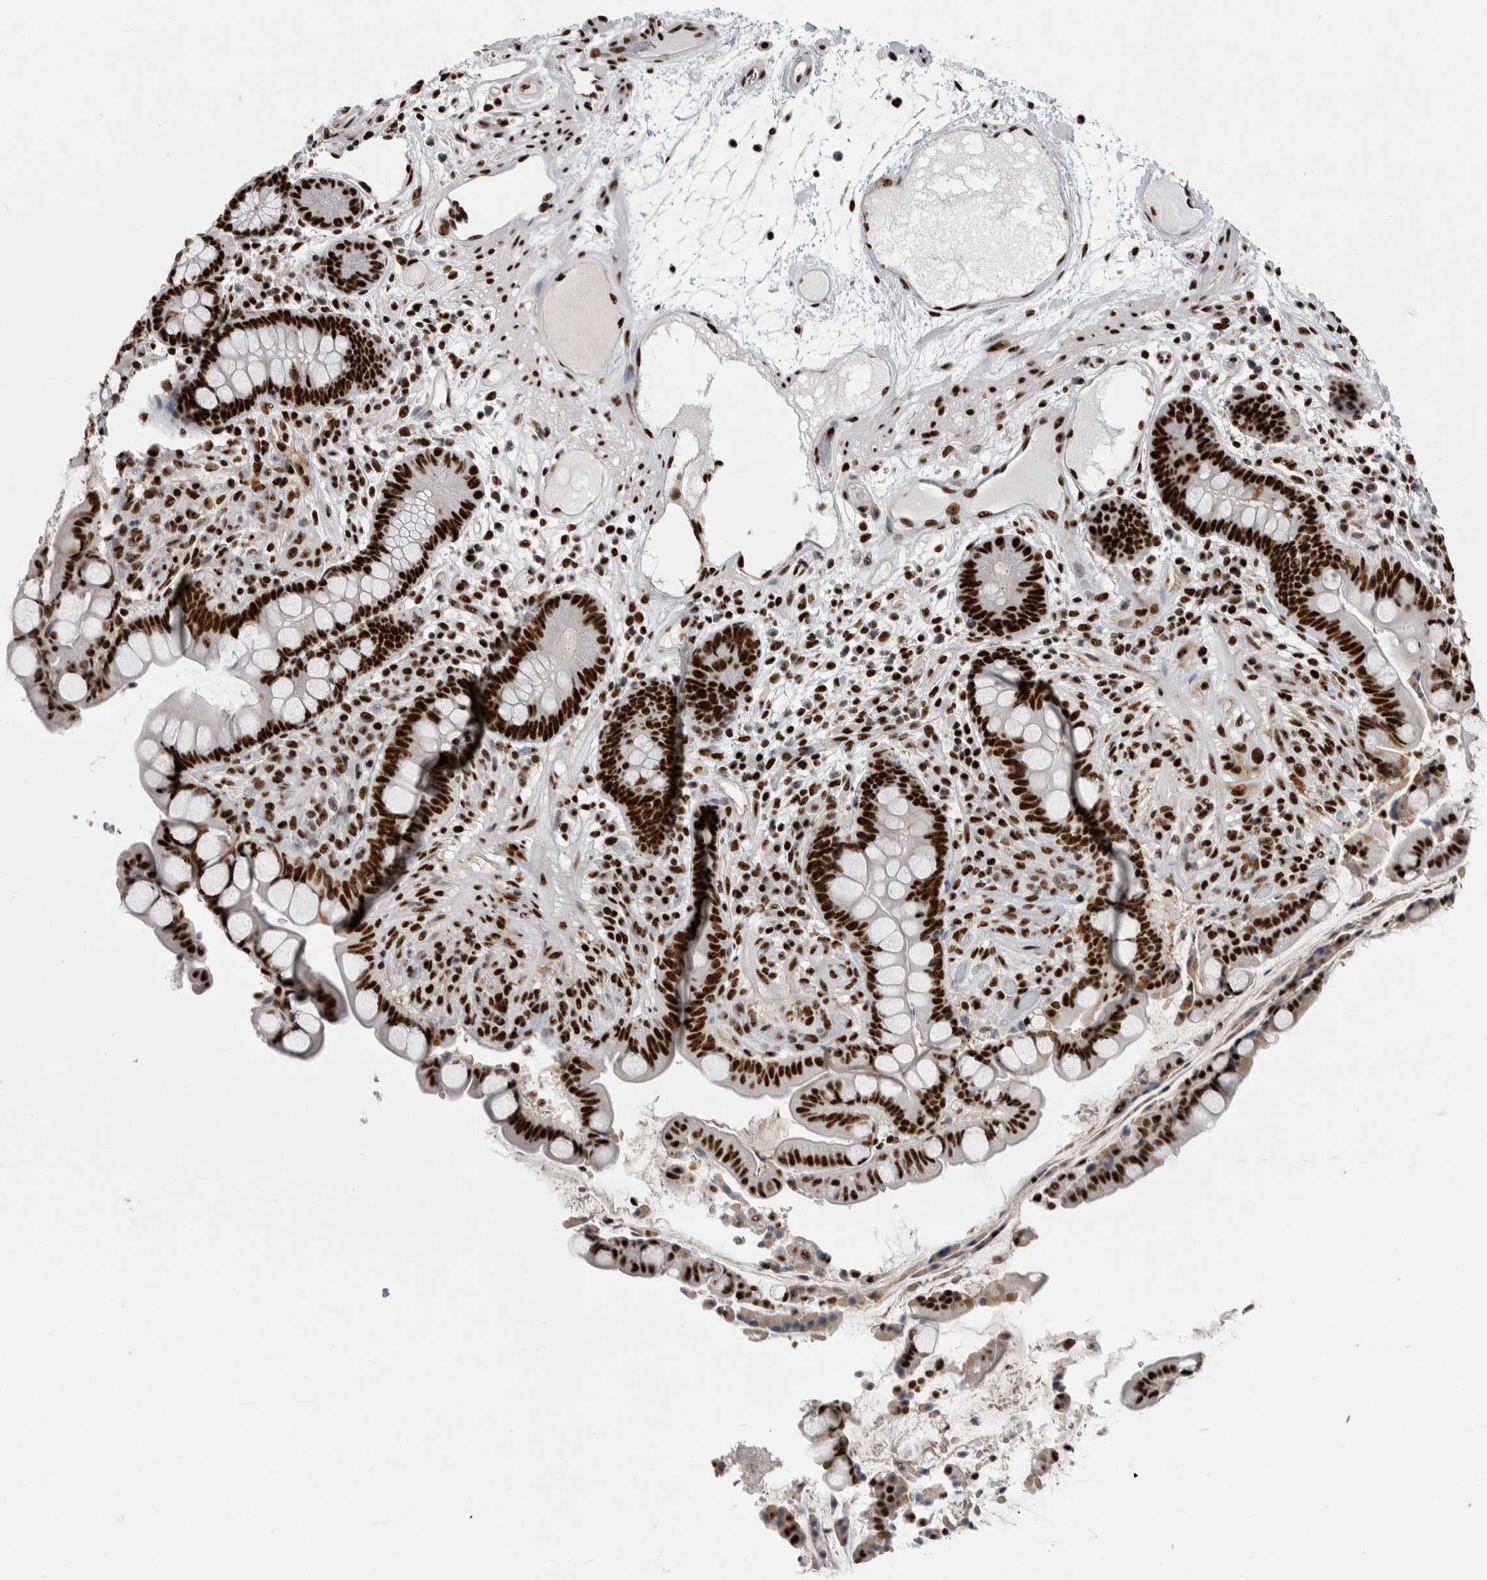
{"staining": {"intensity": "strong", "quantity": ">75%", "location": "nuclear"}, "tissue": "colon", "cell_type": "Endothelial cells", "image_type": "normal", "snomed": [{"axis": "morphology", "description": "Normal tissue, NOS"}, {"axis": "topography", "description": "Colon"}], "caption": "Unremarkable colon shows strong nuclear positivity in approximately >75% of endothelial cells (DAB = brown stain, brightfield microscopy at high magnification)..", "gene": "NCL", "patient": {"sex": "male", "age": 73}}